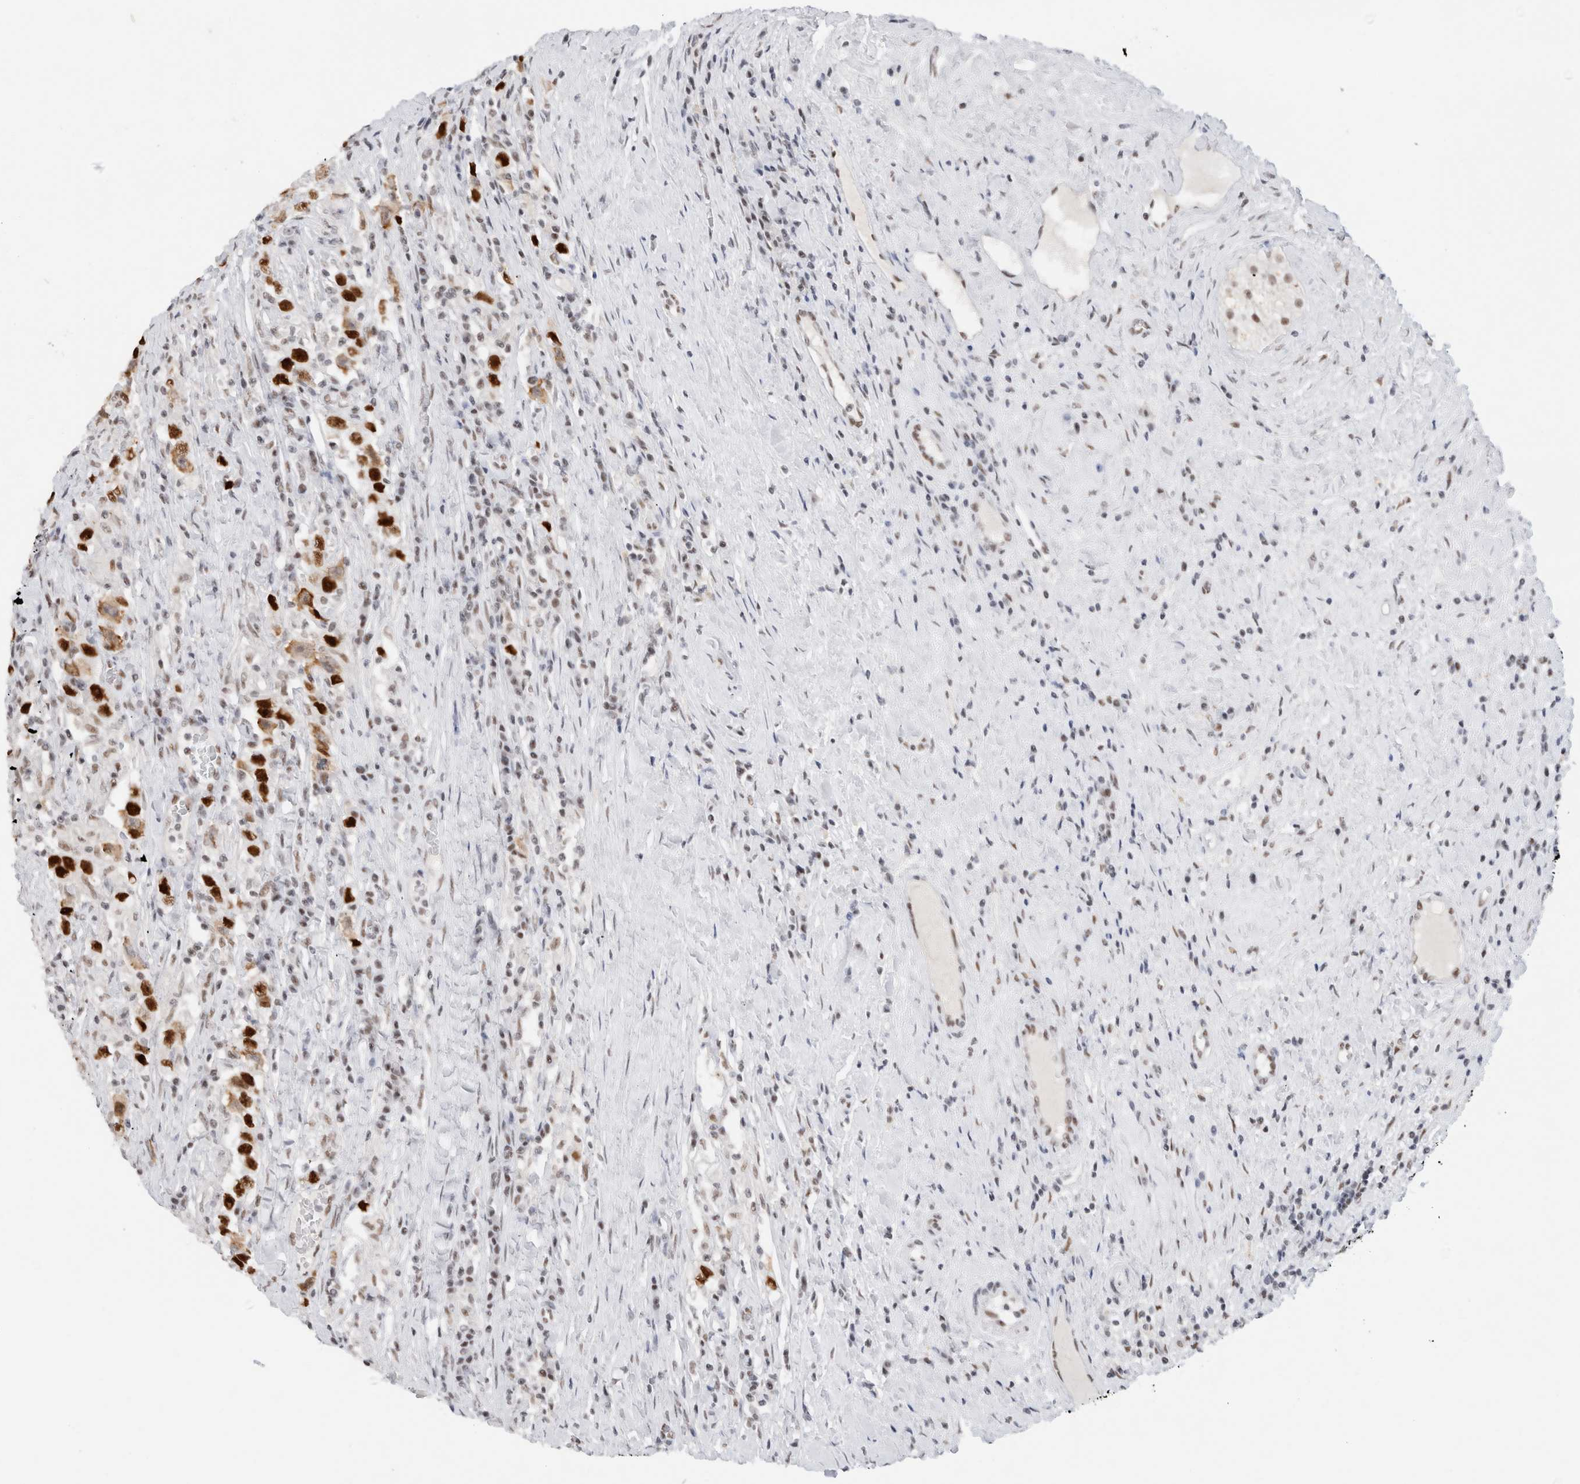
{"staining": {"intensity": "strong", "quantity": ">75%", "location": "cytoplasmic/membranous,nuclear"}, "tissue": "testis cancer", "cell_type": "Tumor cells", "image_type": "cancer", "snomed": [{"axis": "morphology", "description": "Seminoma, NOS"}, {"axis": "topography", "description": "Testis"}], "caption": "Brown immunohistochemical staining in testis seminoma displays strong cytoplasmic/membranous and nuclear expression in about >75% of tumor cells.", "gene": "COPS7A", "patient": {"sex": "male", "age": 41}}